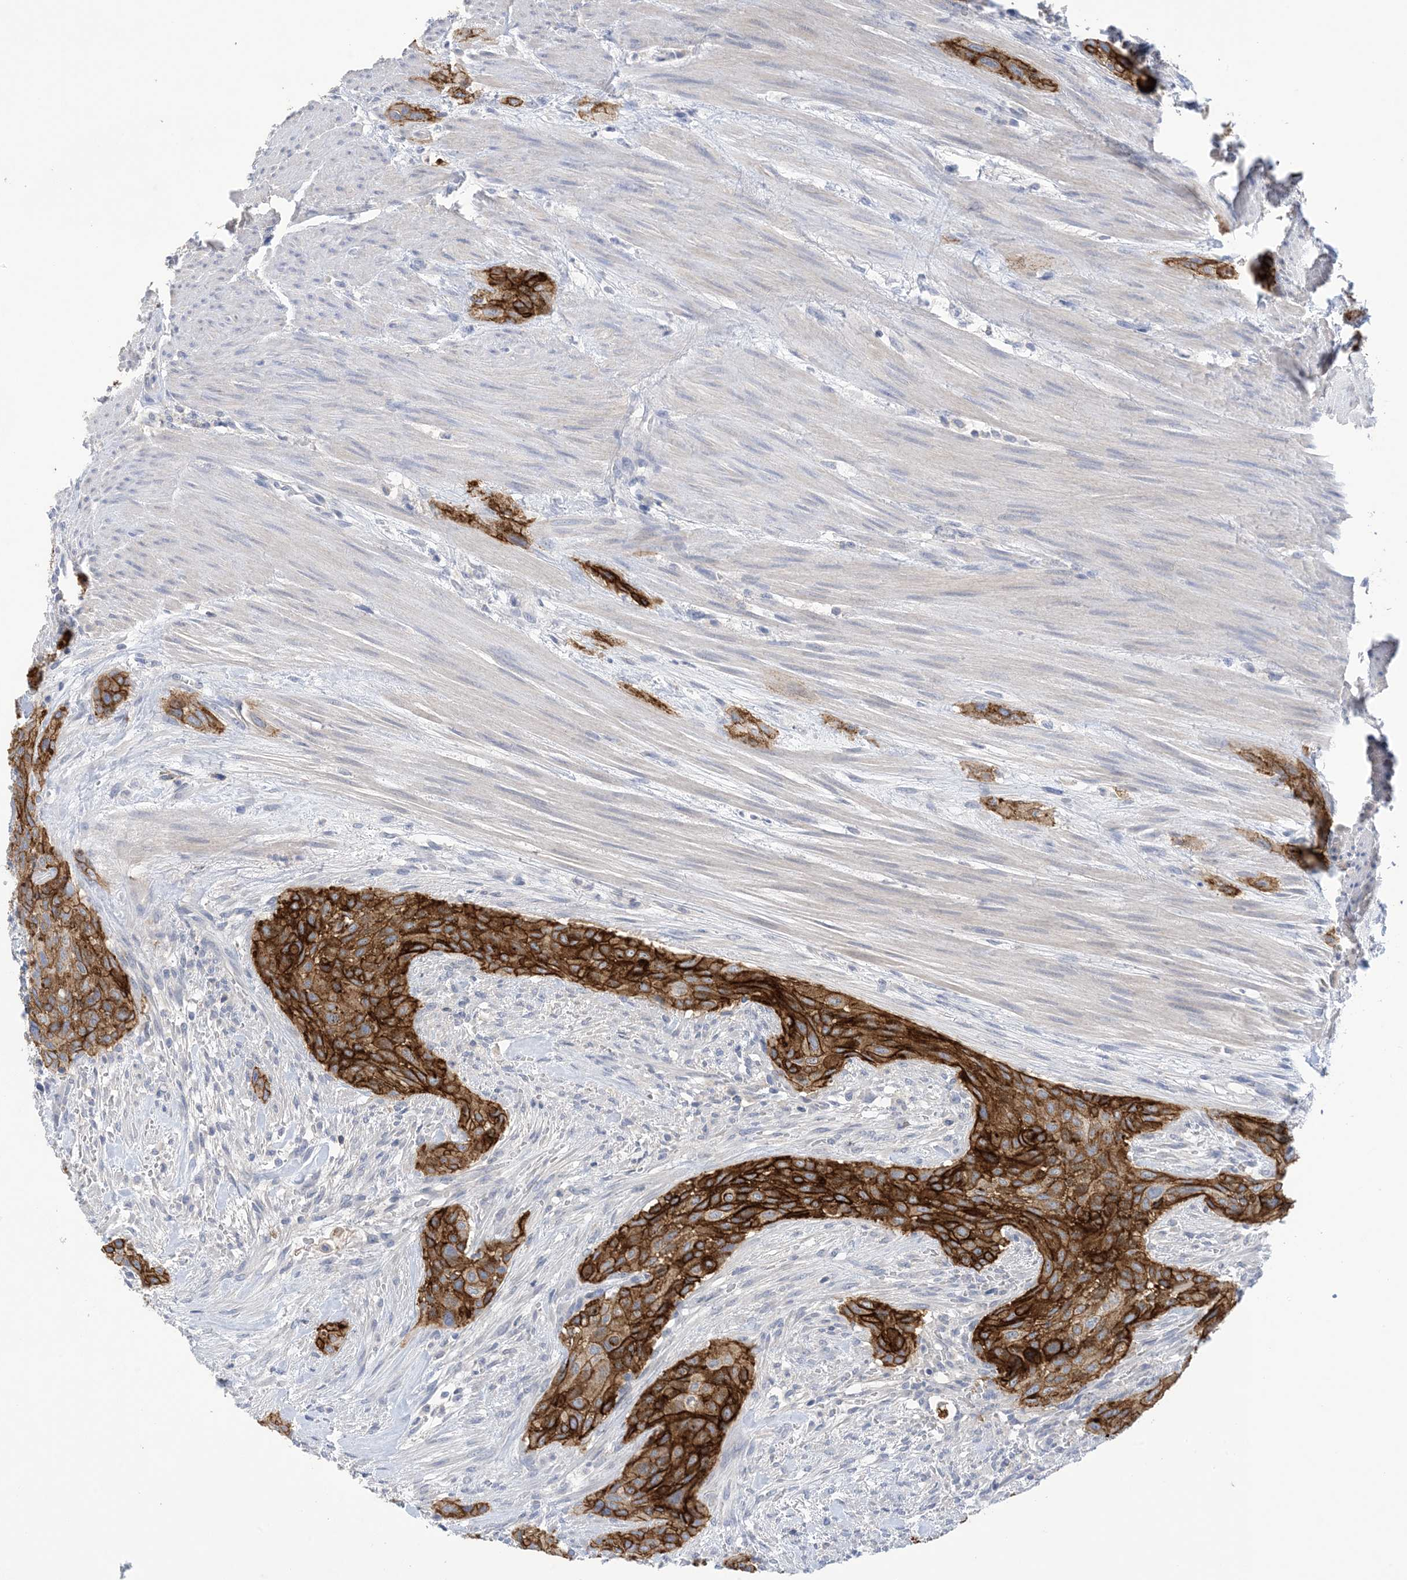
{"staining": {"intensity": "strong", "quantity": ">75%", "location": "cytoplasmic/membranous"}, "tissue": "urothelial cancer", "cell_type": "Tumor cells", "image_type": "cancer", "snomed": [{"axis": "morphology", "description": "Urothelial carcinoma, High grade"}, {"axis": "topography", "description": "Urinary bladder"}], "caption": "This is a histology image of IHC staining of urothelial cancer, which shows strong staining in the cytoplasmic/membranous of tumor cells.", "gene": "DSC3", "patient": {"sex": "male", "age": 35}}